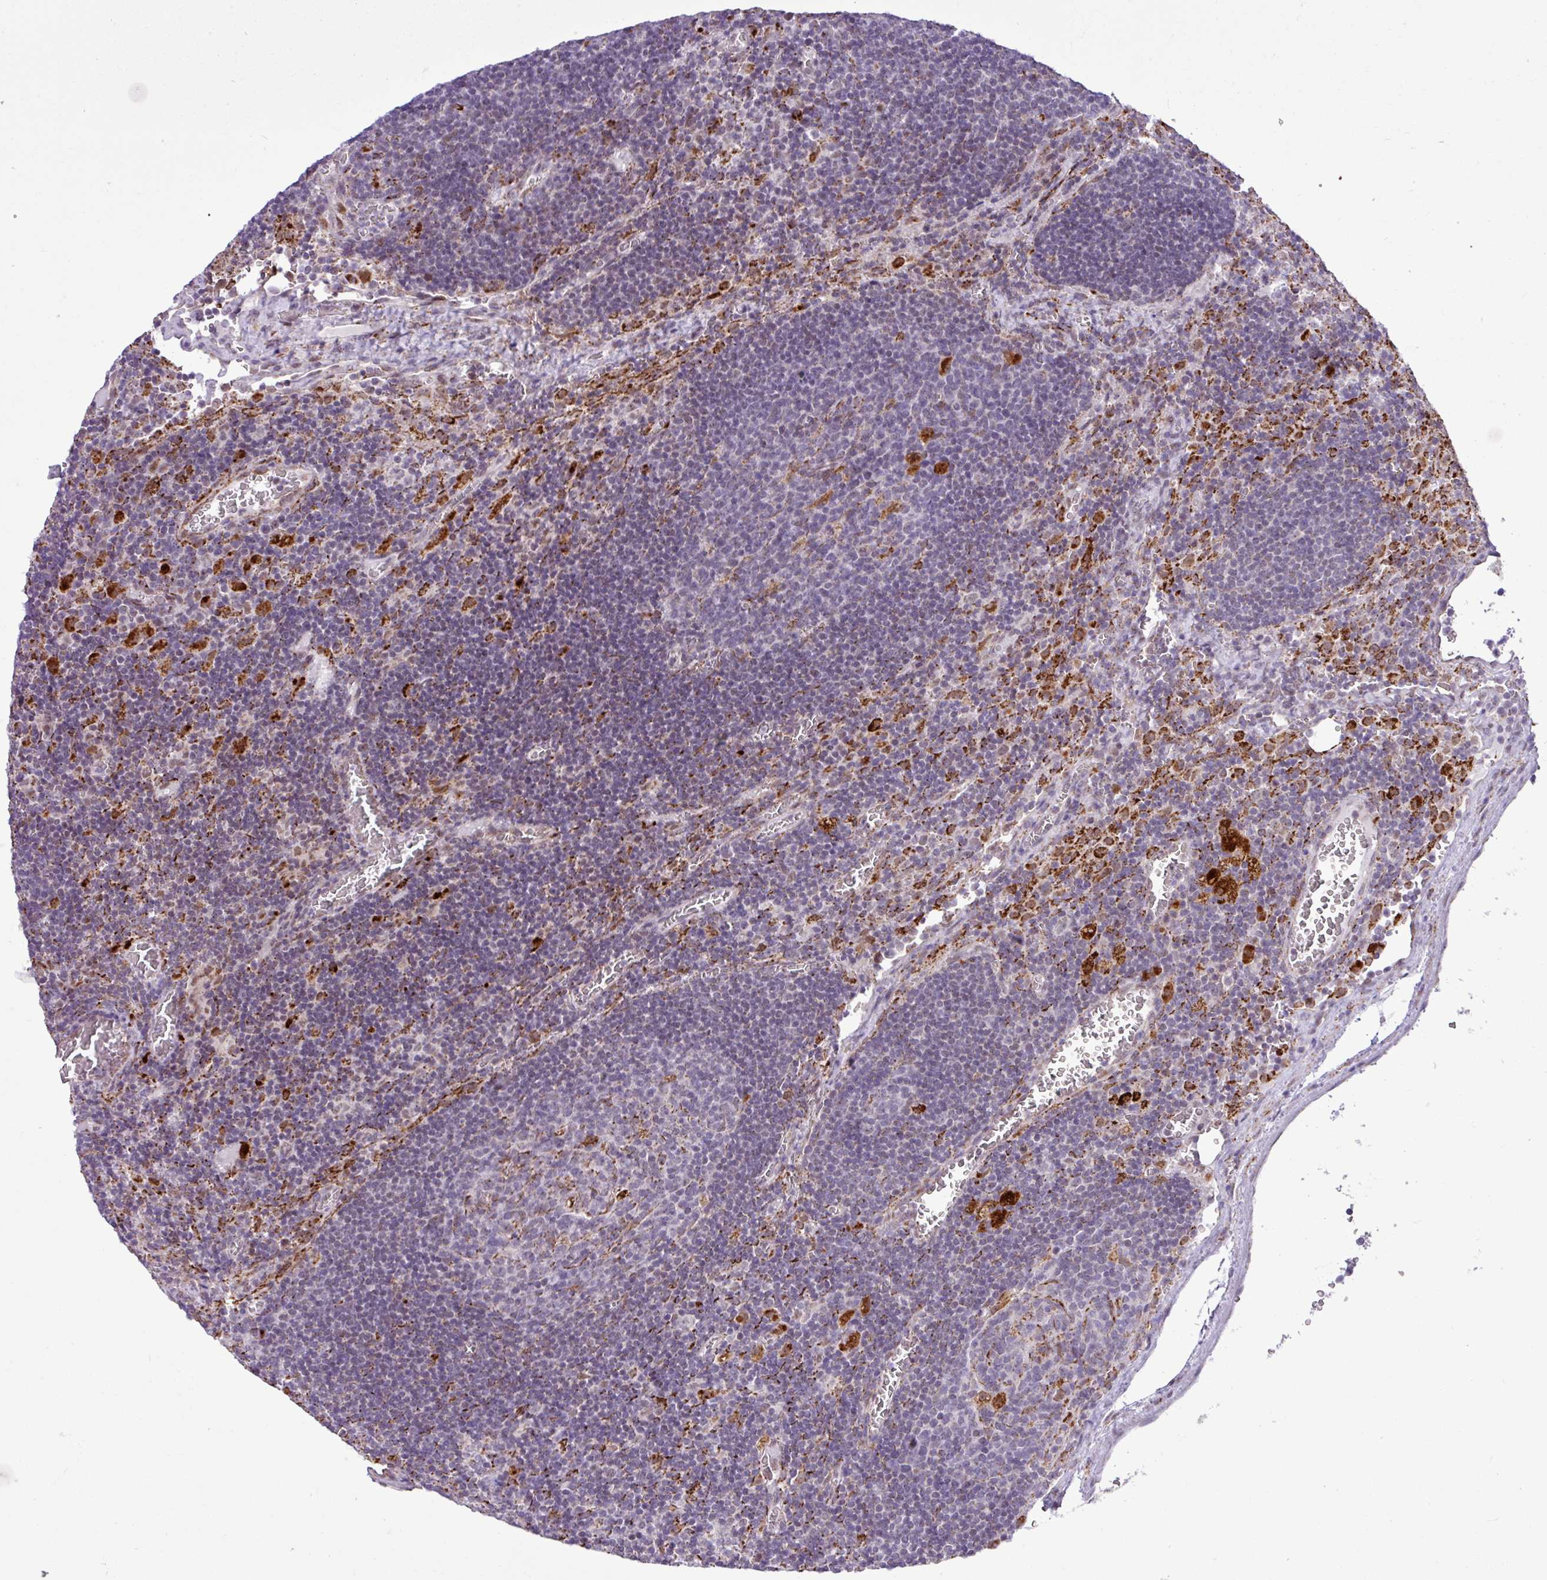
{"staining": {"intensity": "negative", "quantity": "none", "location": "none"}, "tissue": "lymph node", "cell_type": "Germinal center cells", "image_type": "normal", "snomed": [{"axis": "morphology", "description": "Normal tissue, NOS"}, {"axis": "topography", "description": "Lymph node"}], "caption": "IHC photomicrograph of benign lymph node: lymph node stained with DAB (3,3'-diaminobenzidine) exhibits no significant protein expression in germinal center cells.", "gene": "SGPP1", "patient": {"sex": "male", "age": 50}}